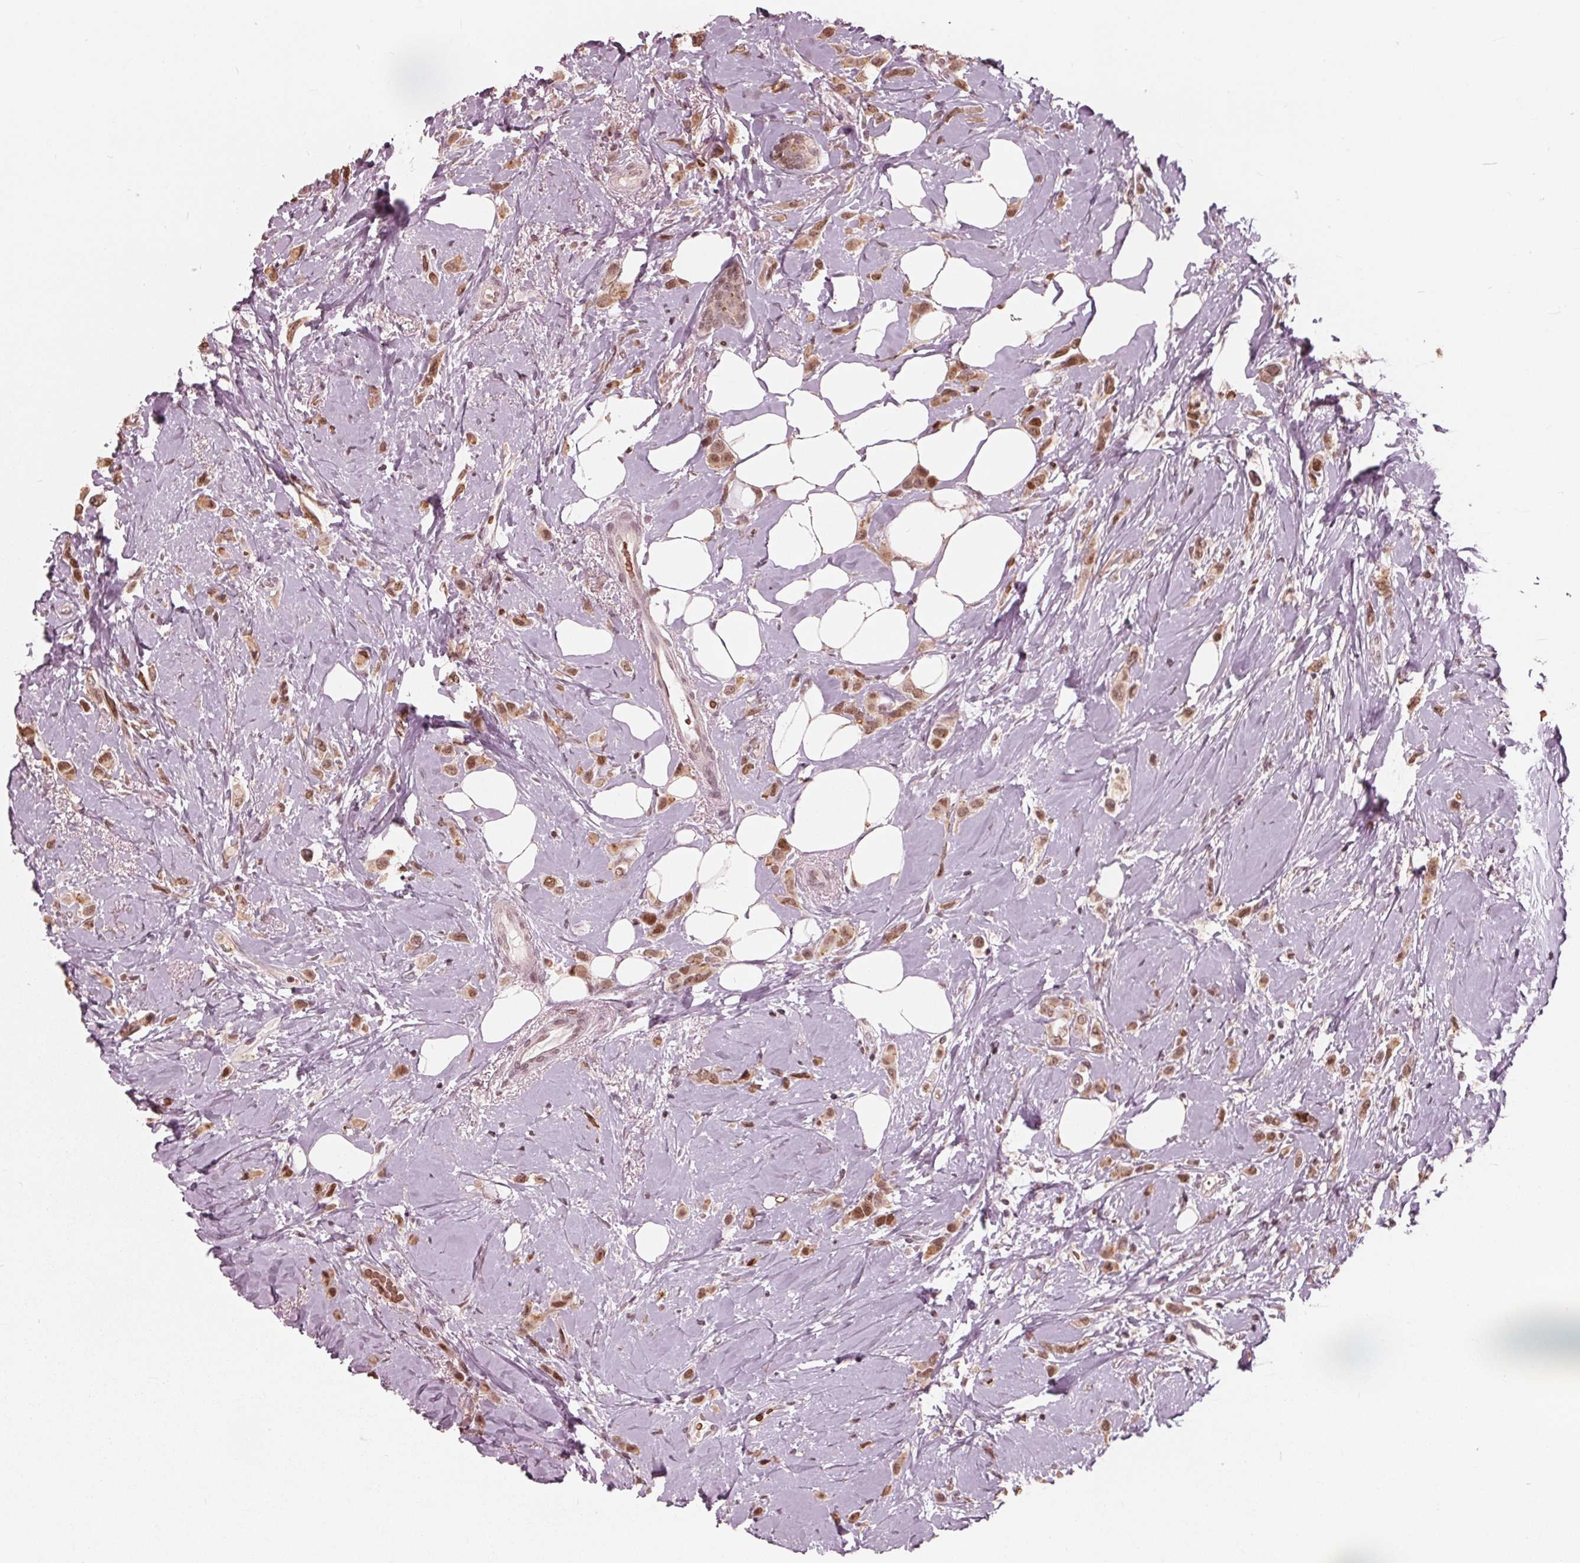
{"staining": {"intensity": "moderate", "quantity": ">75%", "location": "nuclear"}, "tissue": "breast cancer", "cell_type": "Tumor cells", "image_type": "cancer", "snomed": [{"axis": "morphology", "description": "Lobular carcinoma"}, {"axis": "topography", "description": "Breast"}], "caption": "Immunohistochemical staining of breast lobular carcinoma exhibits moderate nuclear protein expression in approximately >75% of tumor cells. (IHC, brightfield microscopy, high magnification).", "gene": "HIRIP3", "patient": {"sex": "female", "age": 66}}